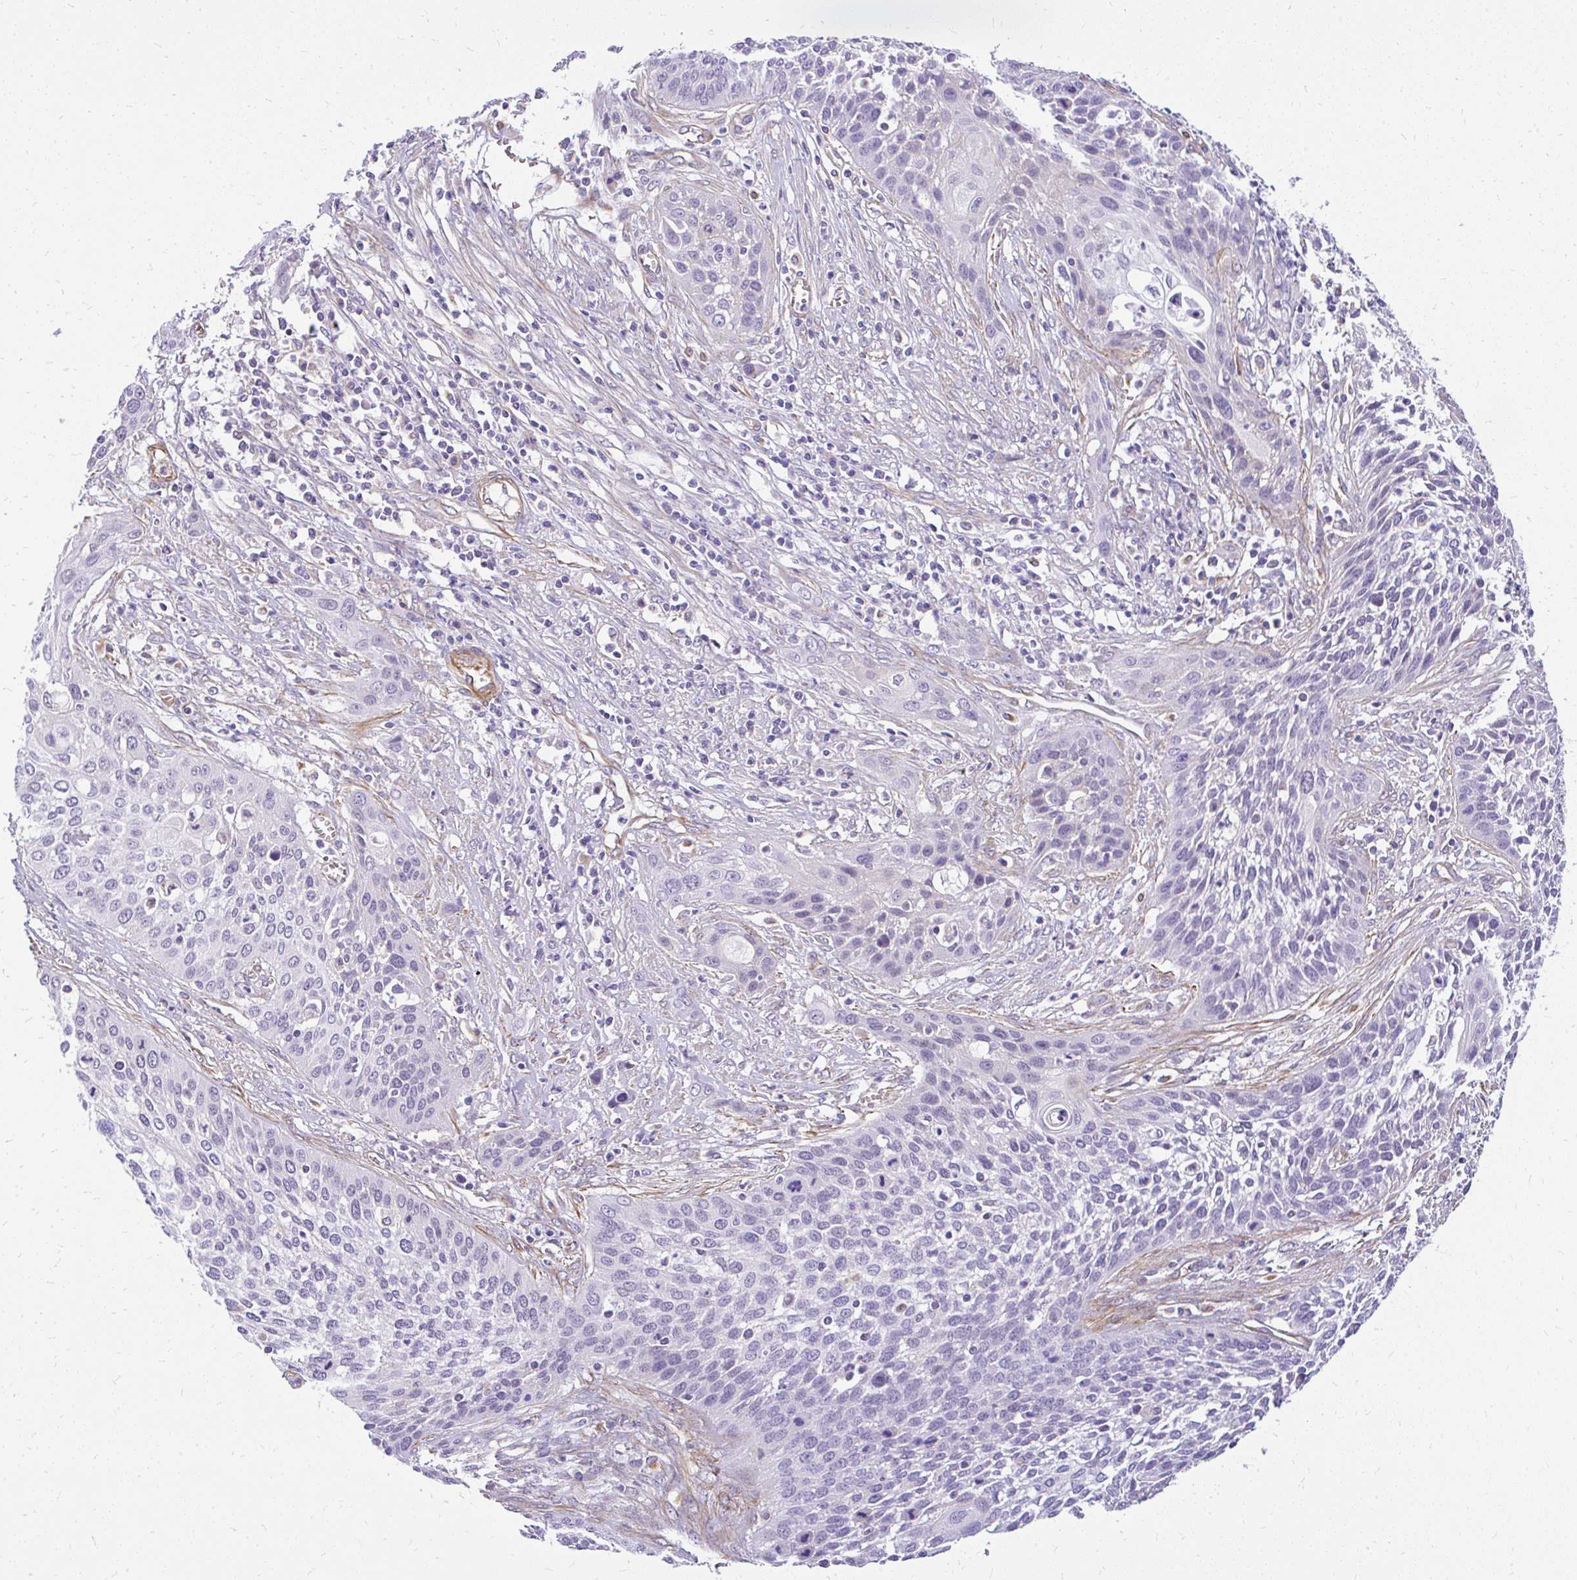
{"staining": {"intensity": "negative", "quantity": "none", "location": "none"}, "tissue": "cervical cancer", "cell_type": "Tumor cells", "image_type": "cancer", "snomed": [{"axis": "morphology", "description": "Squamous cell carcinoma, NOS"}, {"axis": "topography", "description": "Cervix"}], "caption": "There is no significant expression in tumor cells of cervical squamous cell carcinoma.", "gene": "FAM83C", "patient": {"sex": "female", "age": 34}}